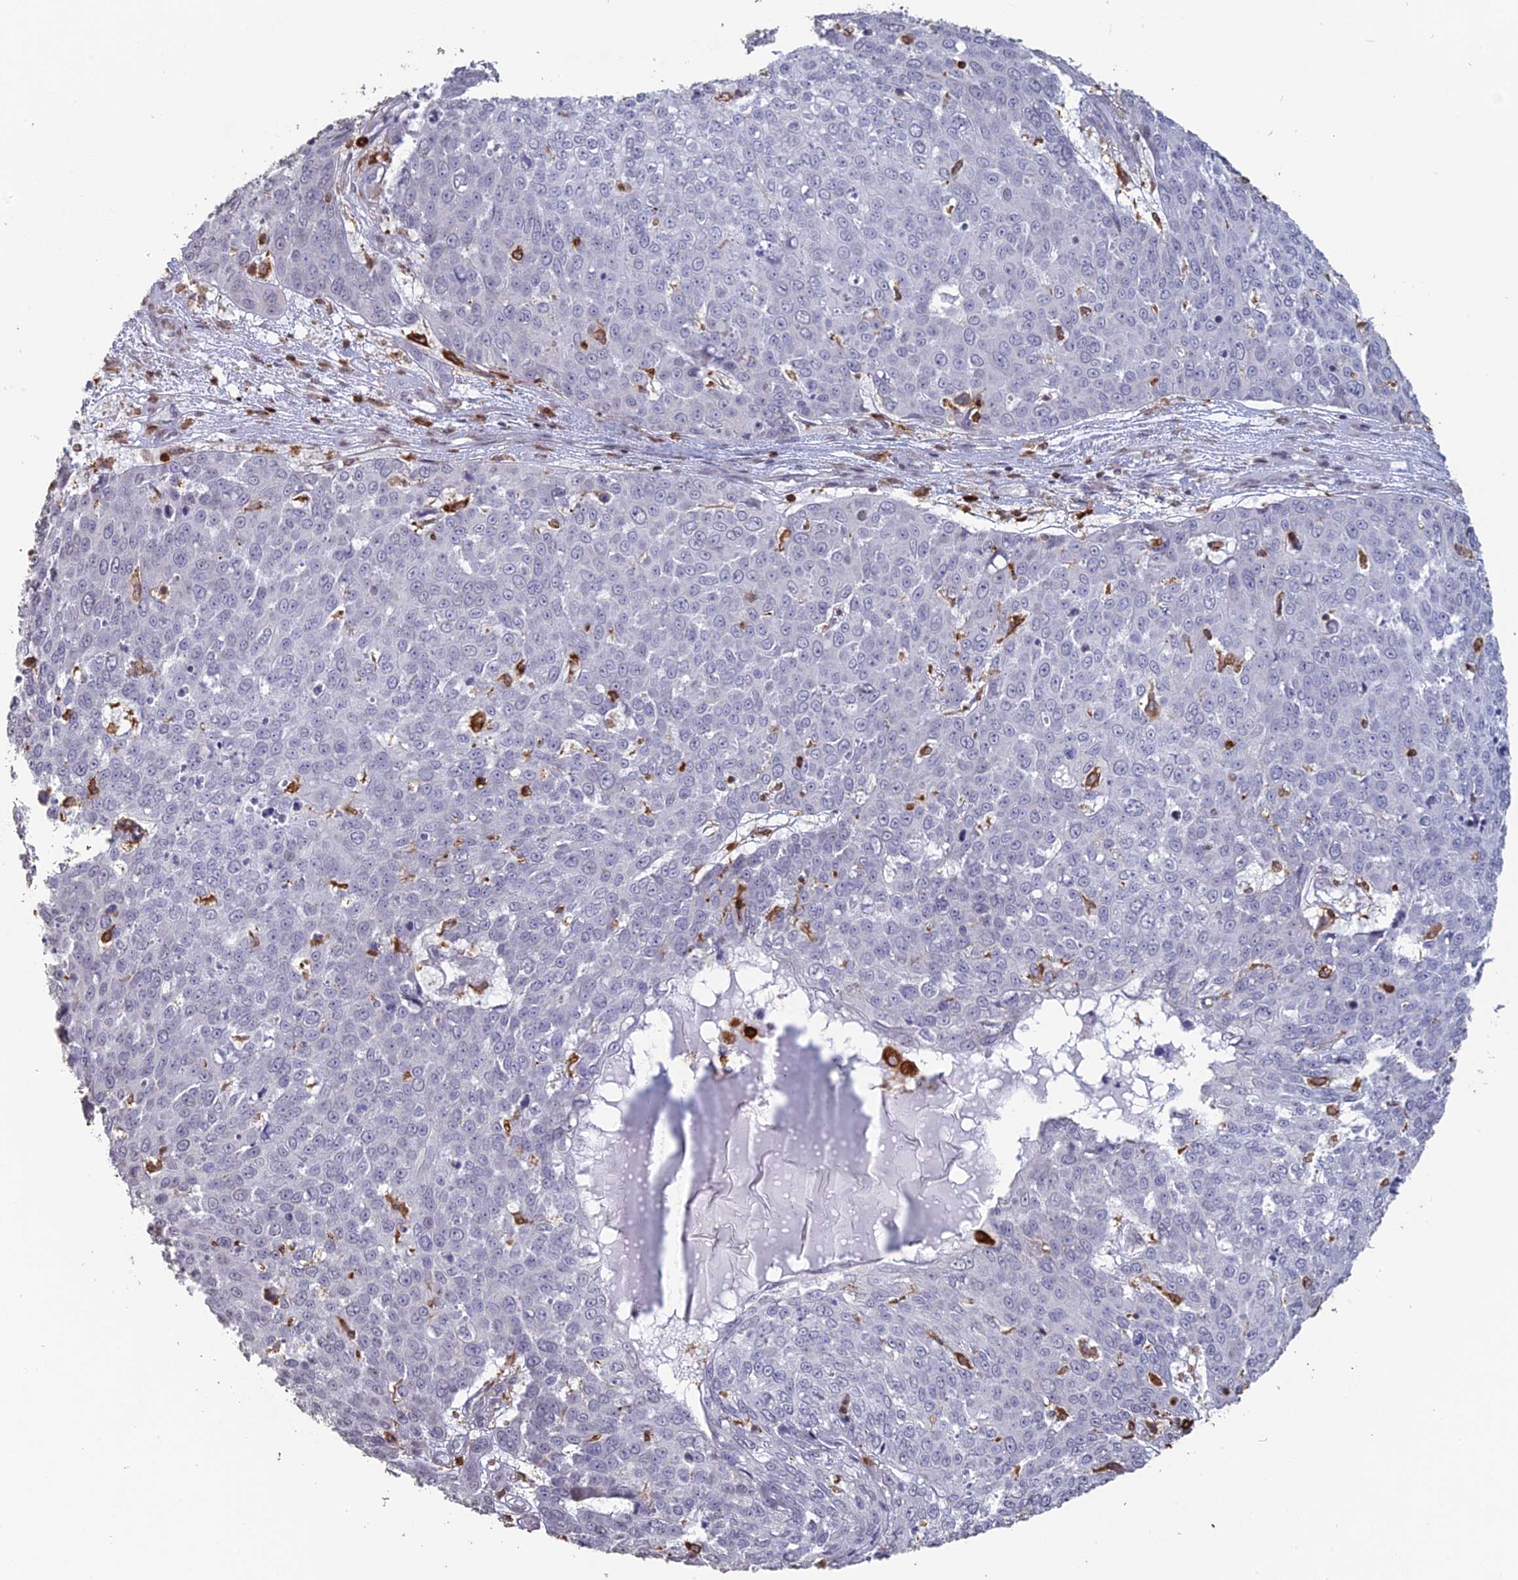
{"staining": {"intensity": "negative", "quantity": "none", "location": "none"}, "tissue": "skin cancer", "cell_type": "Tumor cells", "image_type": "cancer", "snomed": [{"axis": "morphology", "description": "Squamous cell carcinoma, NOS"}, {"axis": "topography", "description": "Skin"}], "caption": "Immunohistochemical staining of skin cancer shows no significant expression in tumor cells.", "gene": "APOBR", "patient": {"sex": "male", "age": 71}}